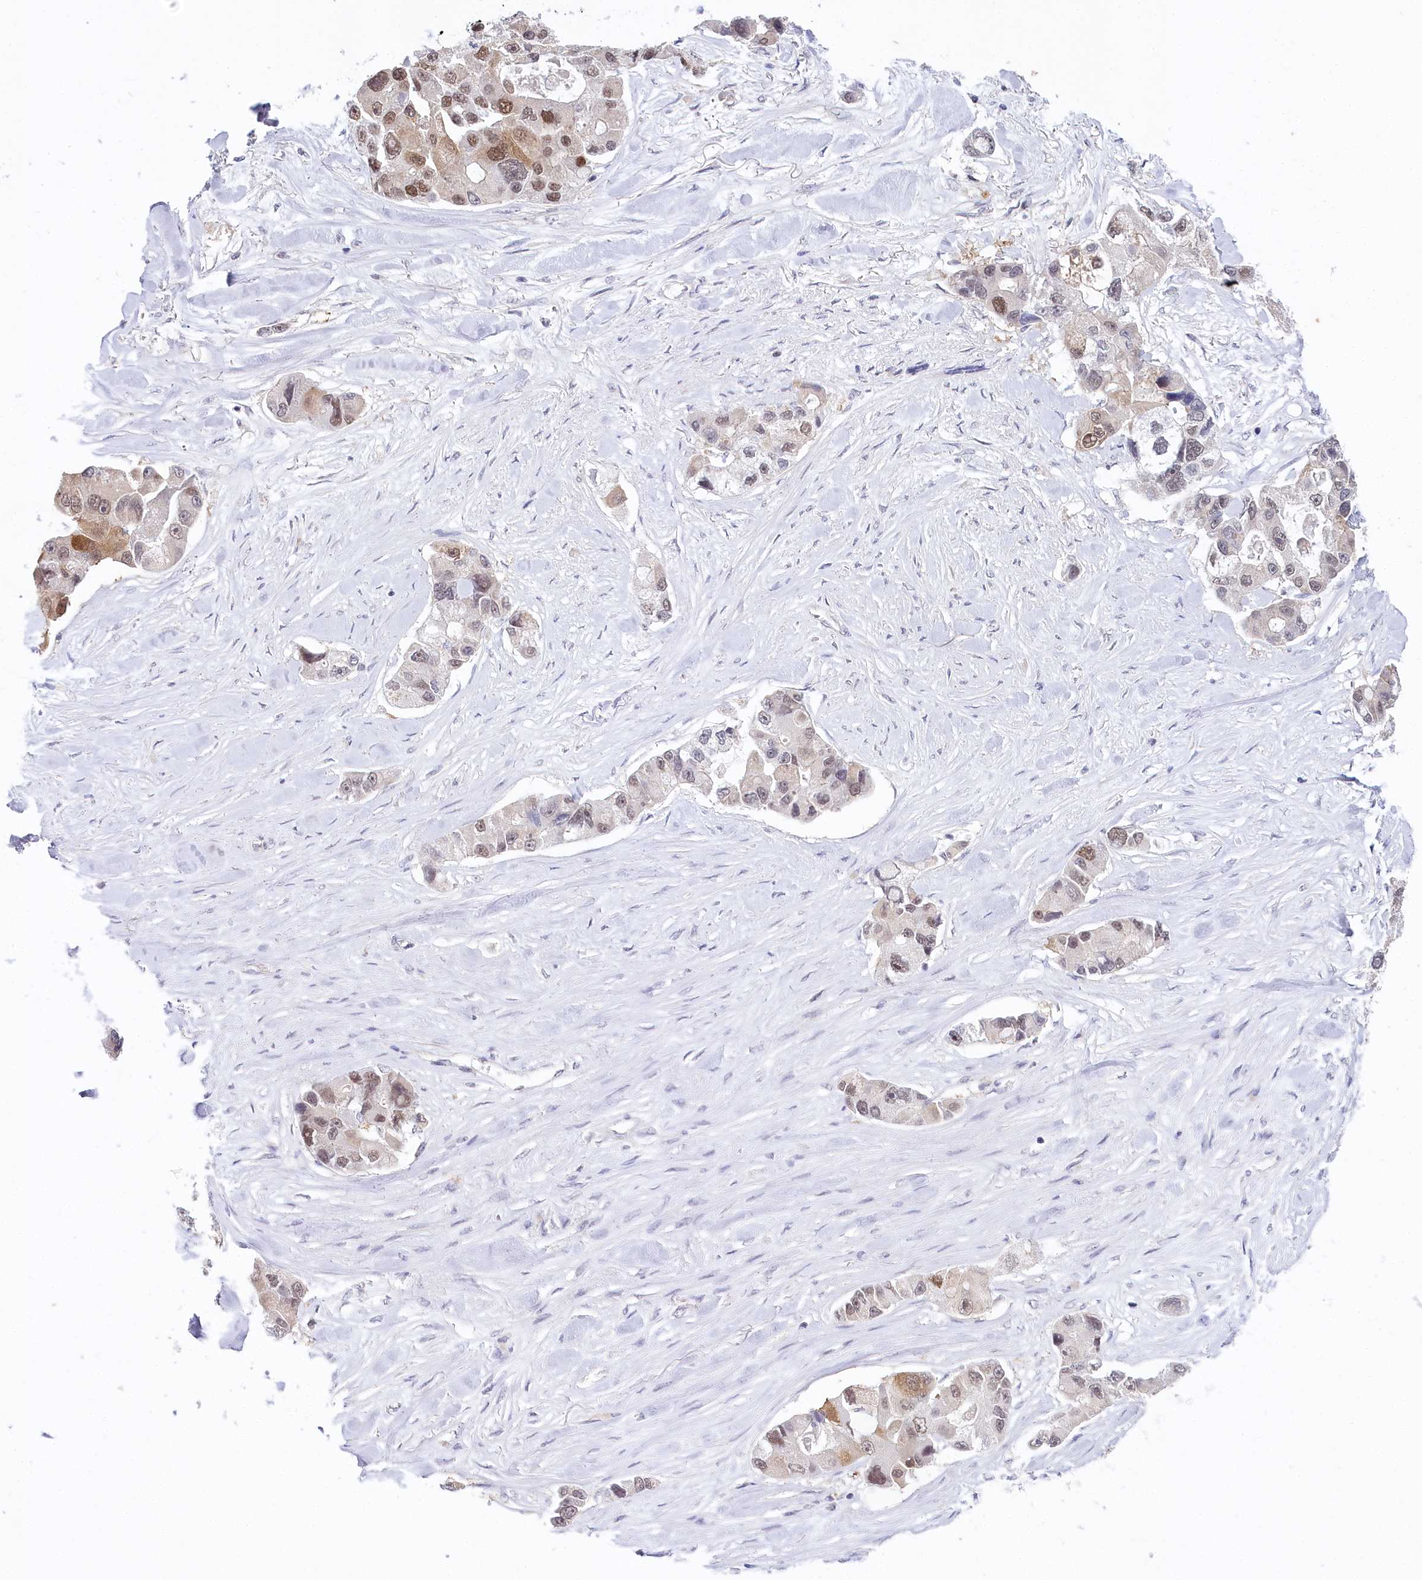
{"staining": {"intensity": "moderate", "quantity": "<25%", "location": "cytoplasmic/membranous,nuclear"}, "tissue": "lung cancer", "cell_type": "Tumor cells", "image_type": "cancer", "snomed": [{"axis": "morphology", "description": "Adenocarcinoma, NOS"}, {"axis": "topography", "description": "Lung"}], "caption": "This micrograph demonstrates immunohistochemistry staining of human lung cancer (adenocarcinoma), with low moderate cytoplasmic/membranous and nuclear staining in approximately <25% of tumor cells.", "gene": "AMTN", "patient": {"sex": "female", "age": 54}}